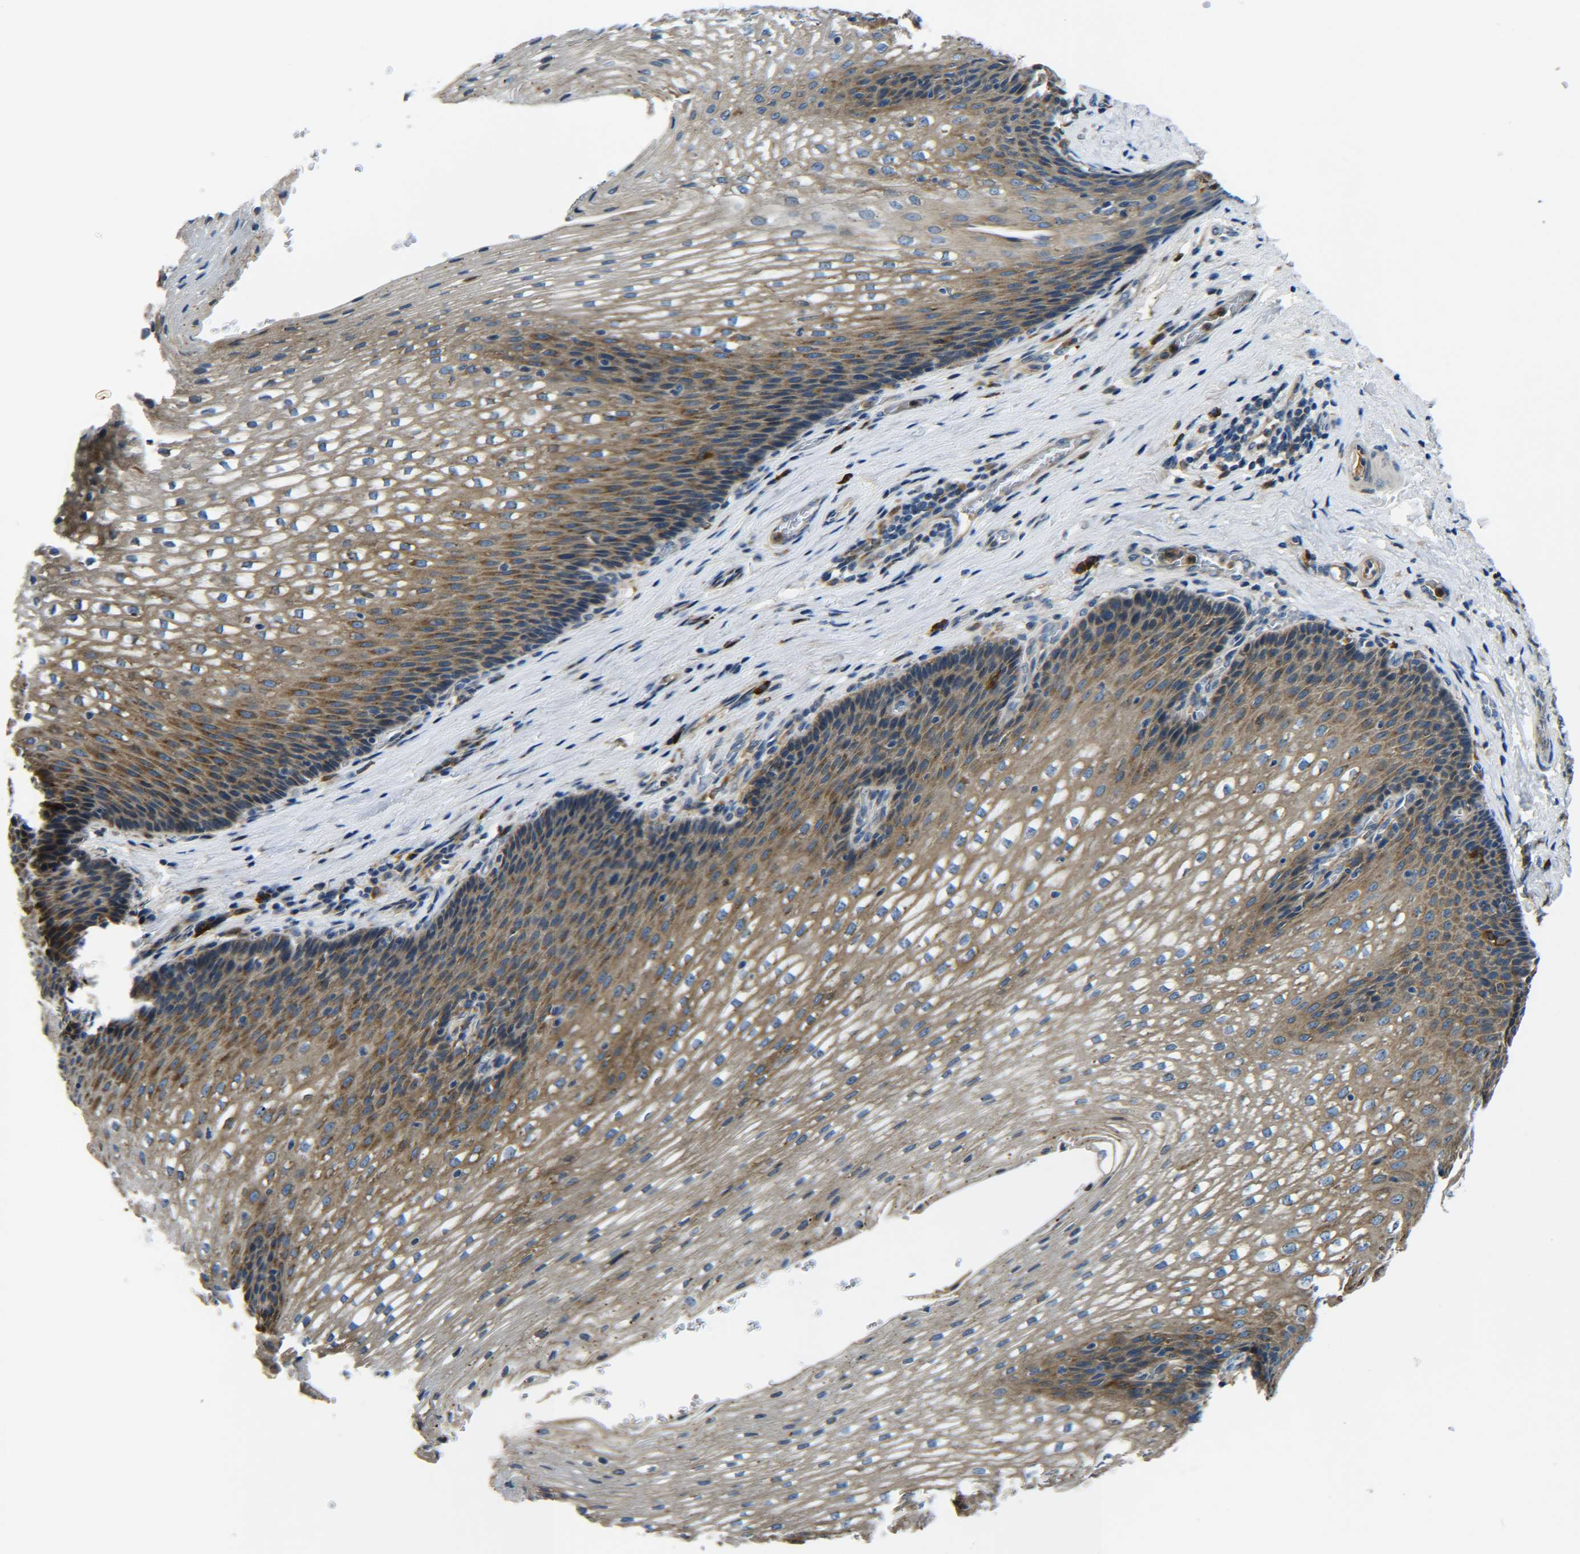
{"staining": {"intensity": "moderate", "quantity": ">75%", "location": "cytoplasmic/membranous"}, "tissue": "esophagus", "cell_type": "Squamous epithelial cells", "image_type": "normal", "snomed": [{"axis": "morphology", "description": "Normal tissue, NOS"}, {"axis": "topography", "description": "Esophagus"}], "caption": "Immunohistochemistry histopathology image of normal esophagus stained for a protein (brown), which displays medium levels of moderate cytoplasmic/membranous expression in approximately >75% of squamous epithelial cells.", "gene": "RAB1B", "patient": {"sex": "male", "age": 48}}